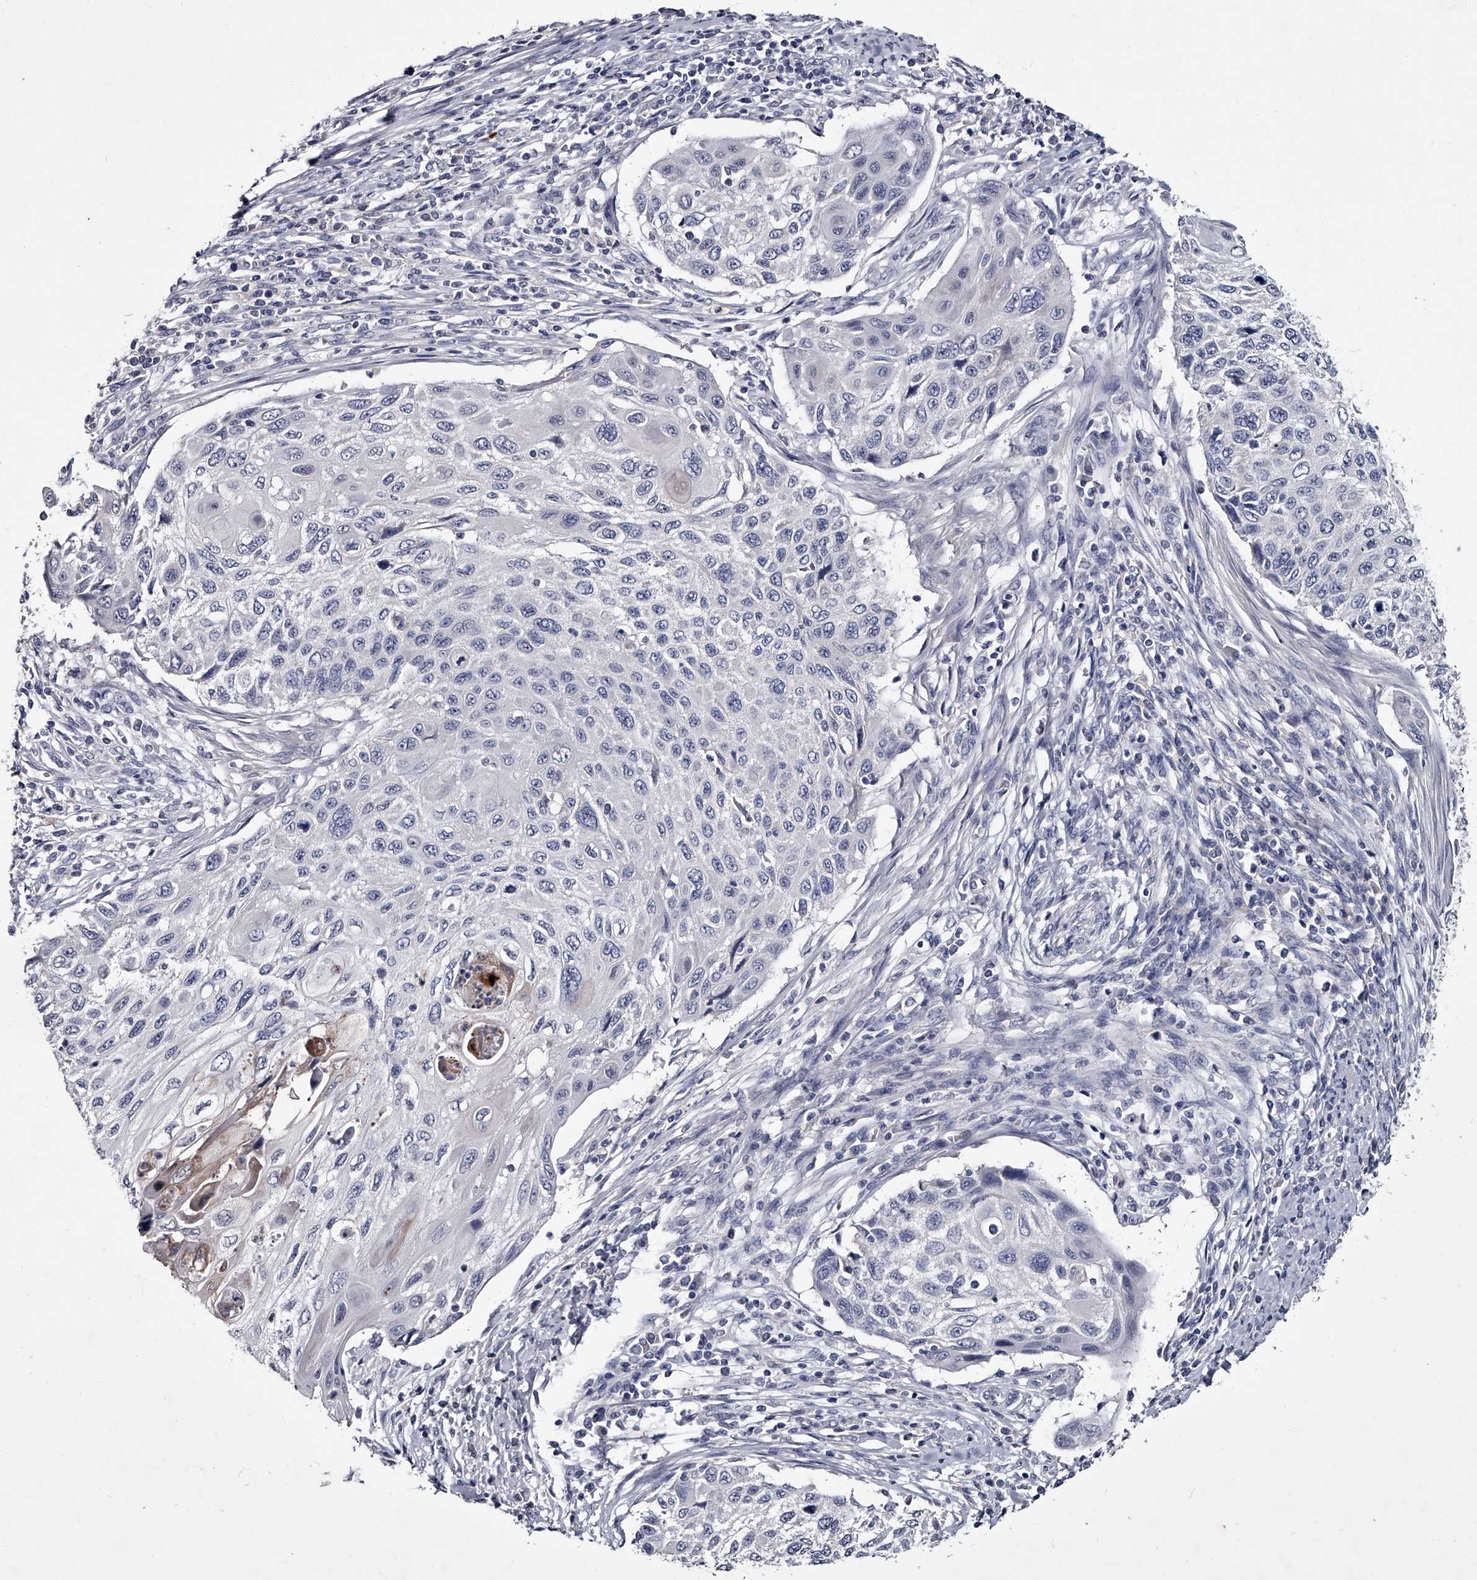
{"staining": {"intensity": "negative", "quantity": "none", "location": "none"}, "tissue": "cervical cancer", "cell_type": "Tumor cells", "image_type": "cancer", "snomed": [{"axis": "morphology", "description": "Squamous cell carcinoma, NOS"}, {"axis": "topography", "description": "Cervix"}], "caption": "A micrograph of cervical cancer stained for a protein shows no brown staining in tumor cells.", "gene": "GAPVD1", "patient": {"sex": "female", "age": 70}}